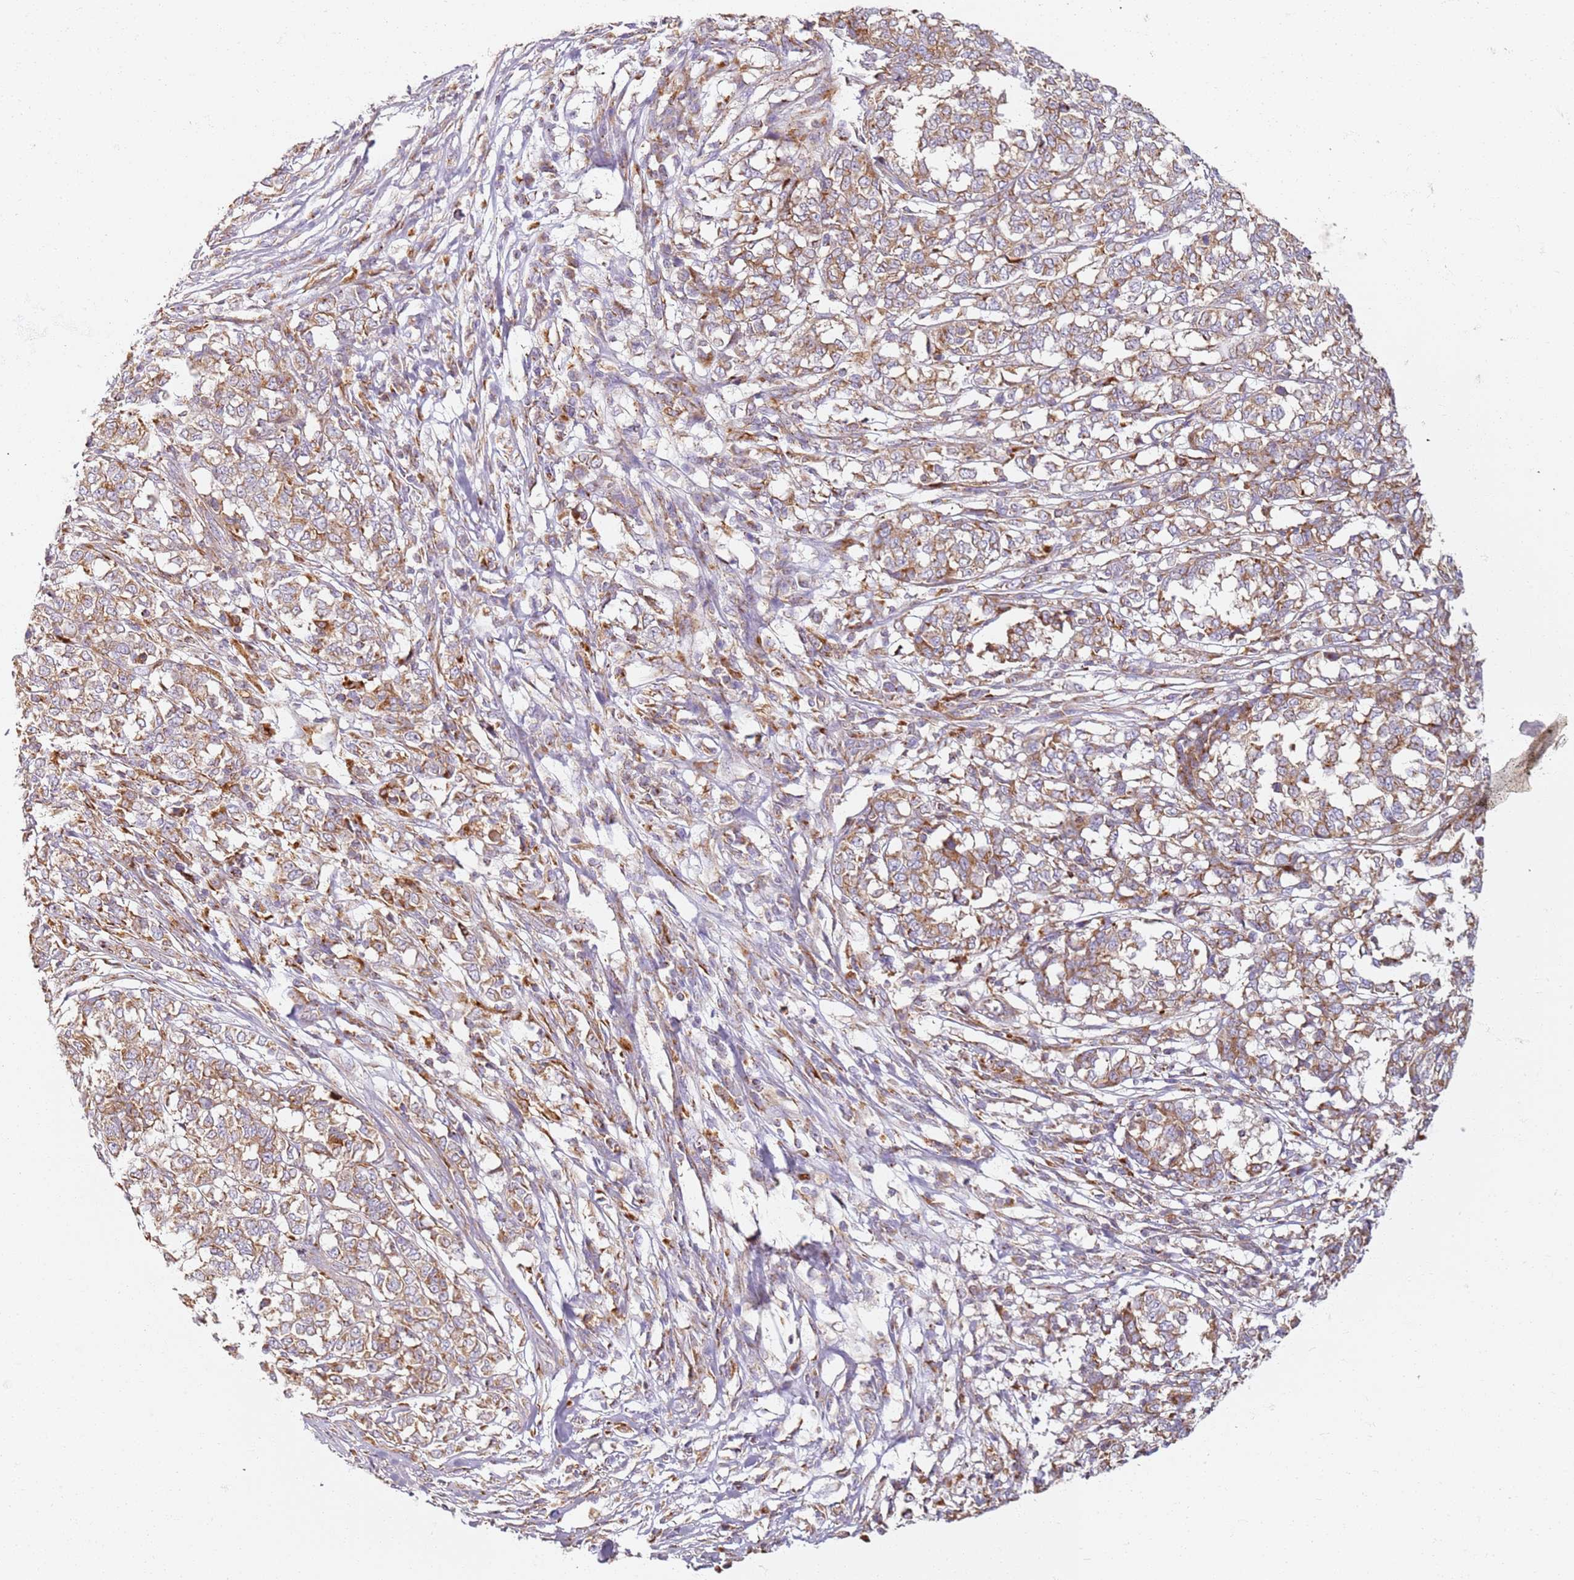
{"staining": {"intensity": "moderate", "quantity": ">75%", "location": "cytoplasmic/membranous"}, "tissue": "melanoma", "cell_type": "Tumor cells", "image_type": "cancer", "snomed": [{"axis": "morphology", "description": "Malignant melanoma, NOS"}, {"axis": "topography", "description": "Skin"}], "caption": "Immunohistochemistry photomicrograph of neoplastic tissue: human malignant melanoma stained using immunohistochemistry (IHC) exhibits medium levels of moderate protein expression localized specifically in the cytoplasmic/membranous of tumor cells, appearing as a cytoplasmic/membranous brown color.", "gene": "PROKR2", "patient": {"sex": "female", "age": 72}}